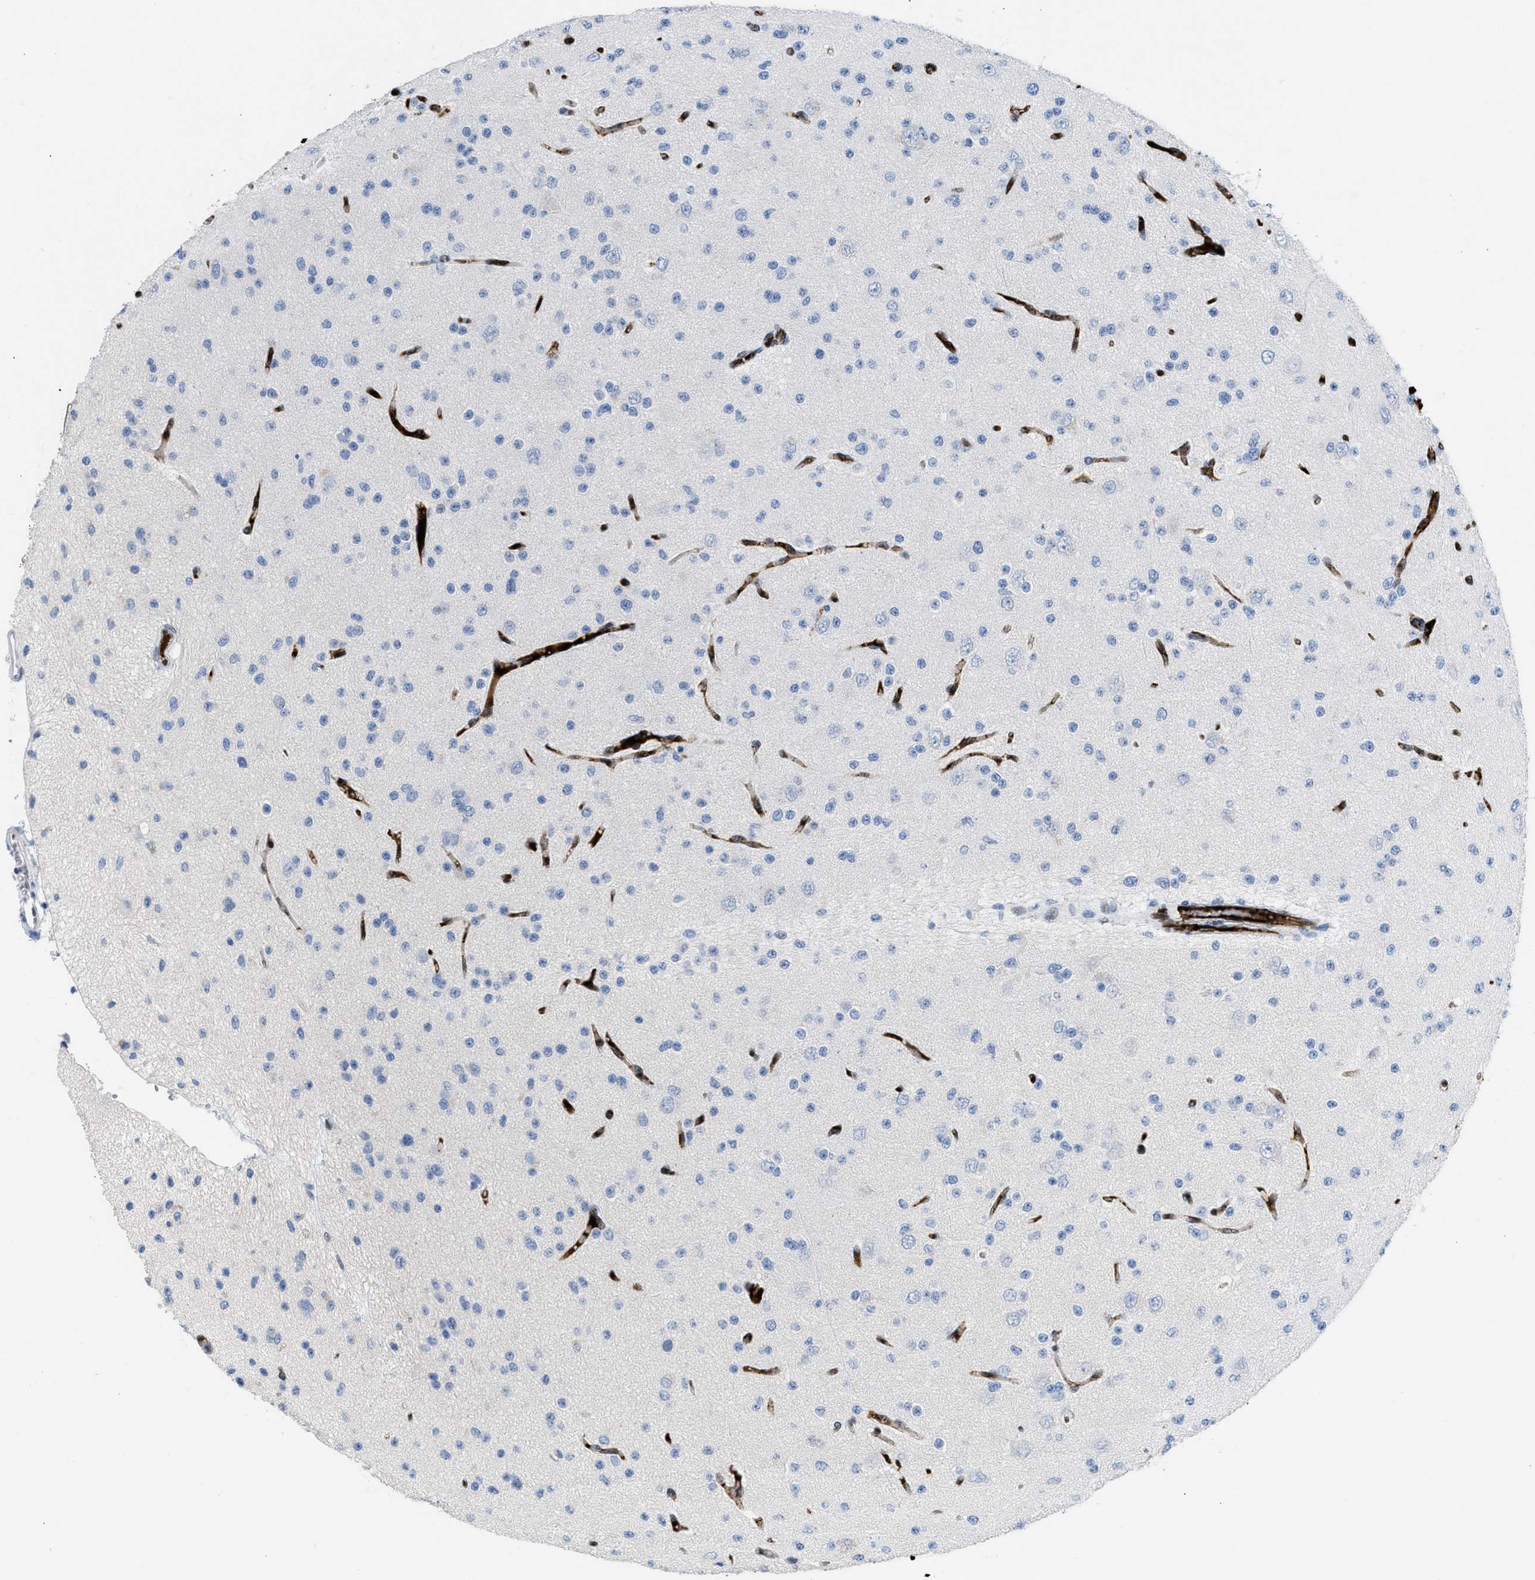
{"staining": {"intensity": "negative", "quantity": "none", "location": "none"}, "tissue": "glioma", "cell_type": "Tumor cells", "image_type": "cancer", "snomed": [{"axis": "morphology", "description": "Glioma, malignant, Low grade"}, {"axis": "topography", "description": "Brain"}], "caption": "High power microscopy image of an immunohistochemistry micrograph of glioma, revealing no significant expression in tumor cells. (IHC, brightfield microscopy, high magnification).", "gene": "LEF1", "patient": {"sex": "male", "age": 38}}